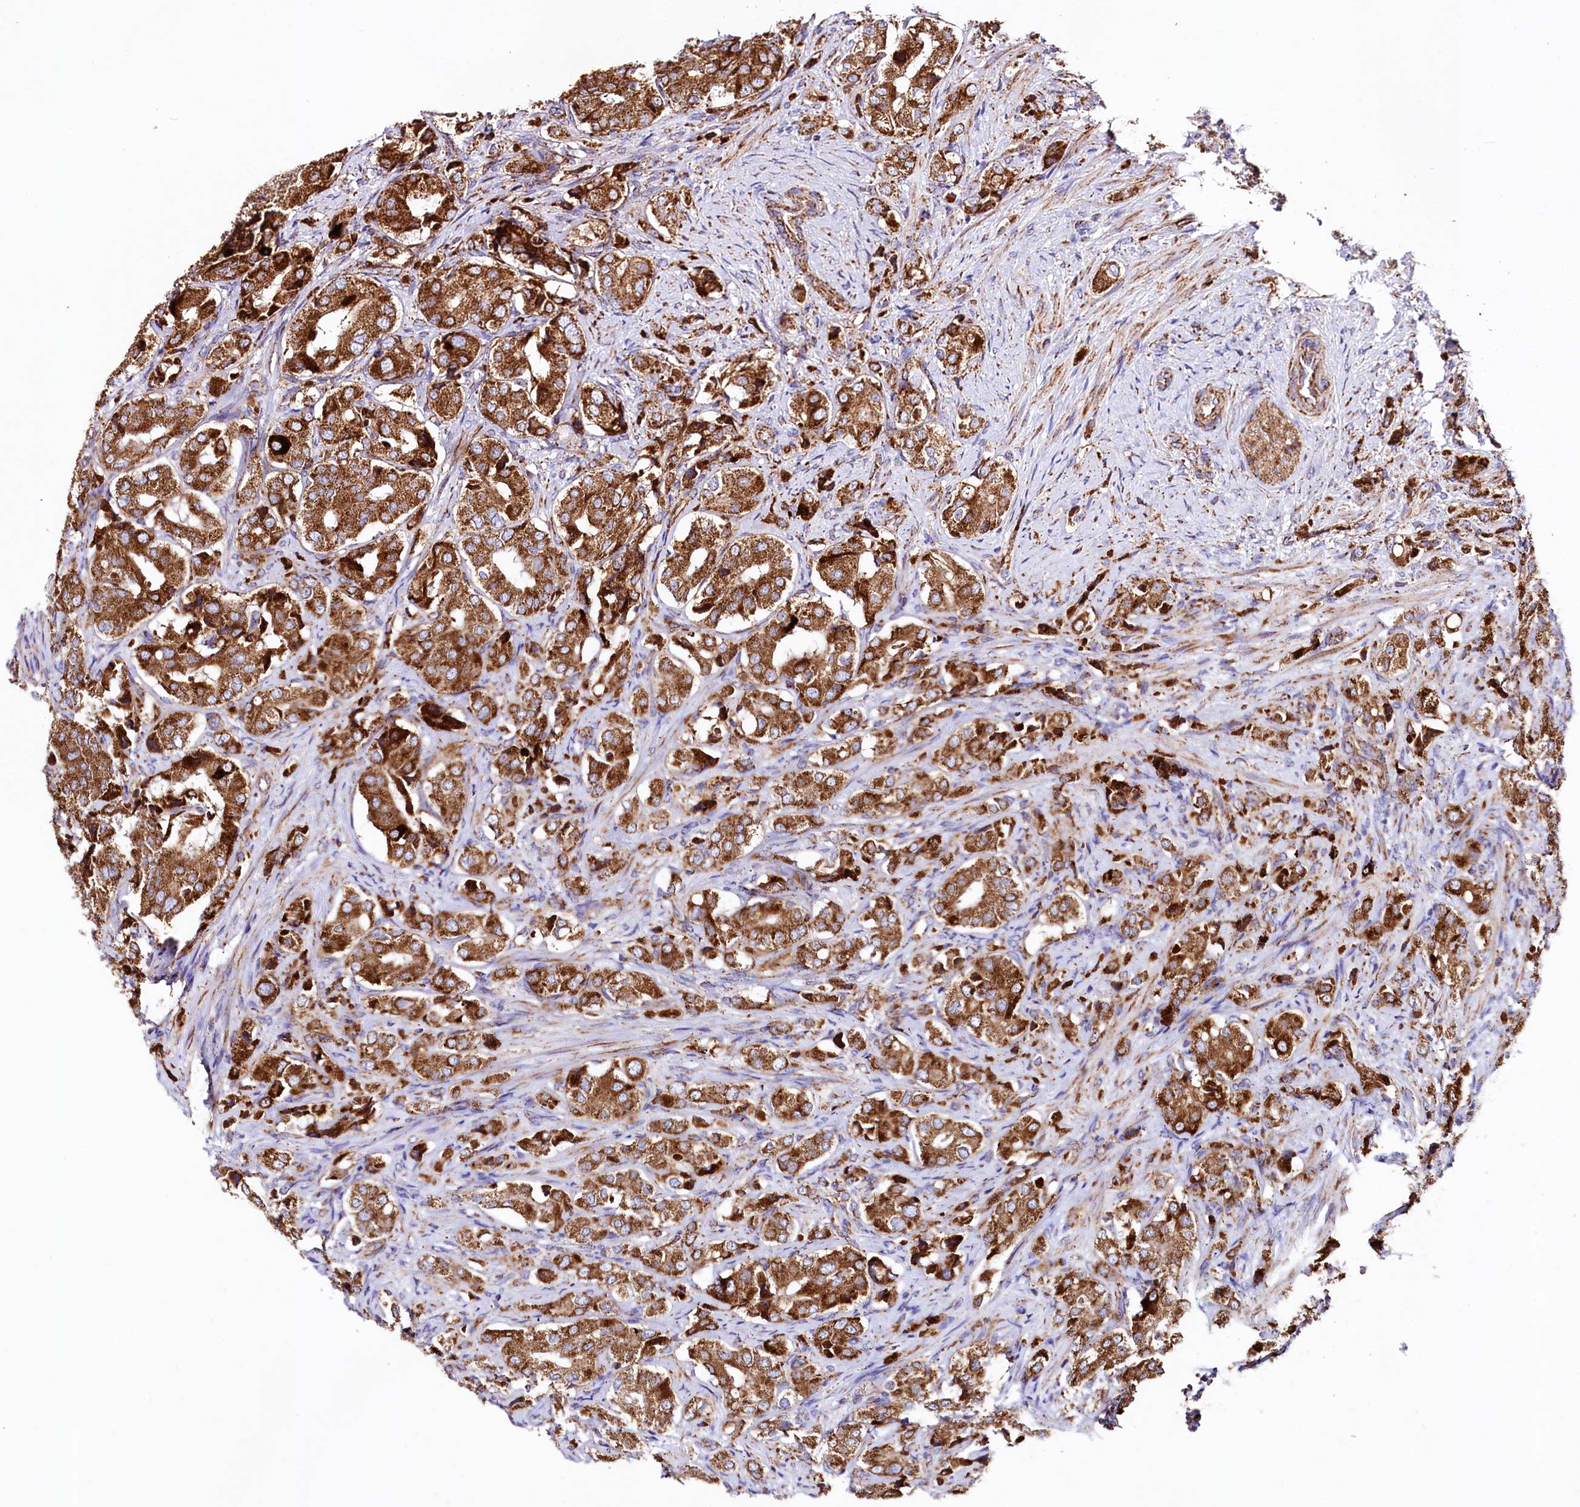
{"staining": {"intensity": "strong", "quantity": ">75%", "location": "cytoplasmic/membranous"}, "tissue": "prostate cancer", "cell_type": "Tumor cells", "image_type": "cancer", "snomed": [{"axis": "morphology", "description": "Adenocarcinoma, High grade"}, {"axis": "topography", "description": "Prostate"}], "caption": "This micrograph displays IHC staining of human prostate cancer (adenocarcinoma (high-grade)), with high strong cytoplasmic/membranous staining in about >75% of tumor cells.", "gene": "APLP2", "patient": {"sex": "male", "age": 65}}